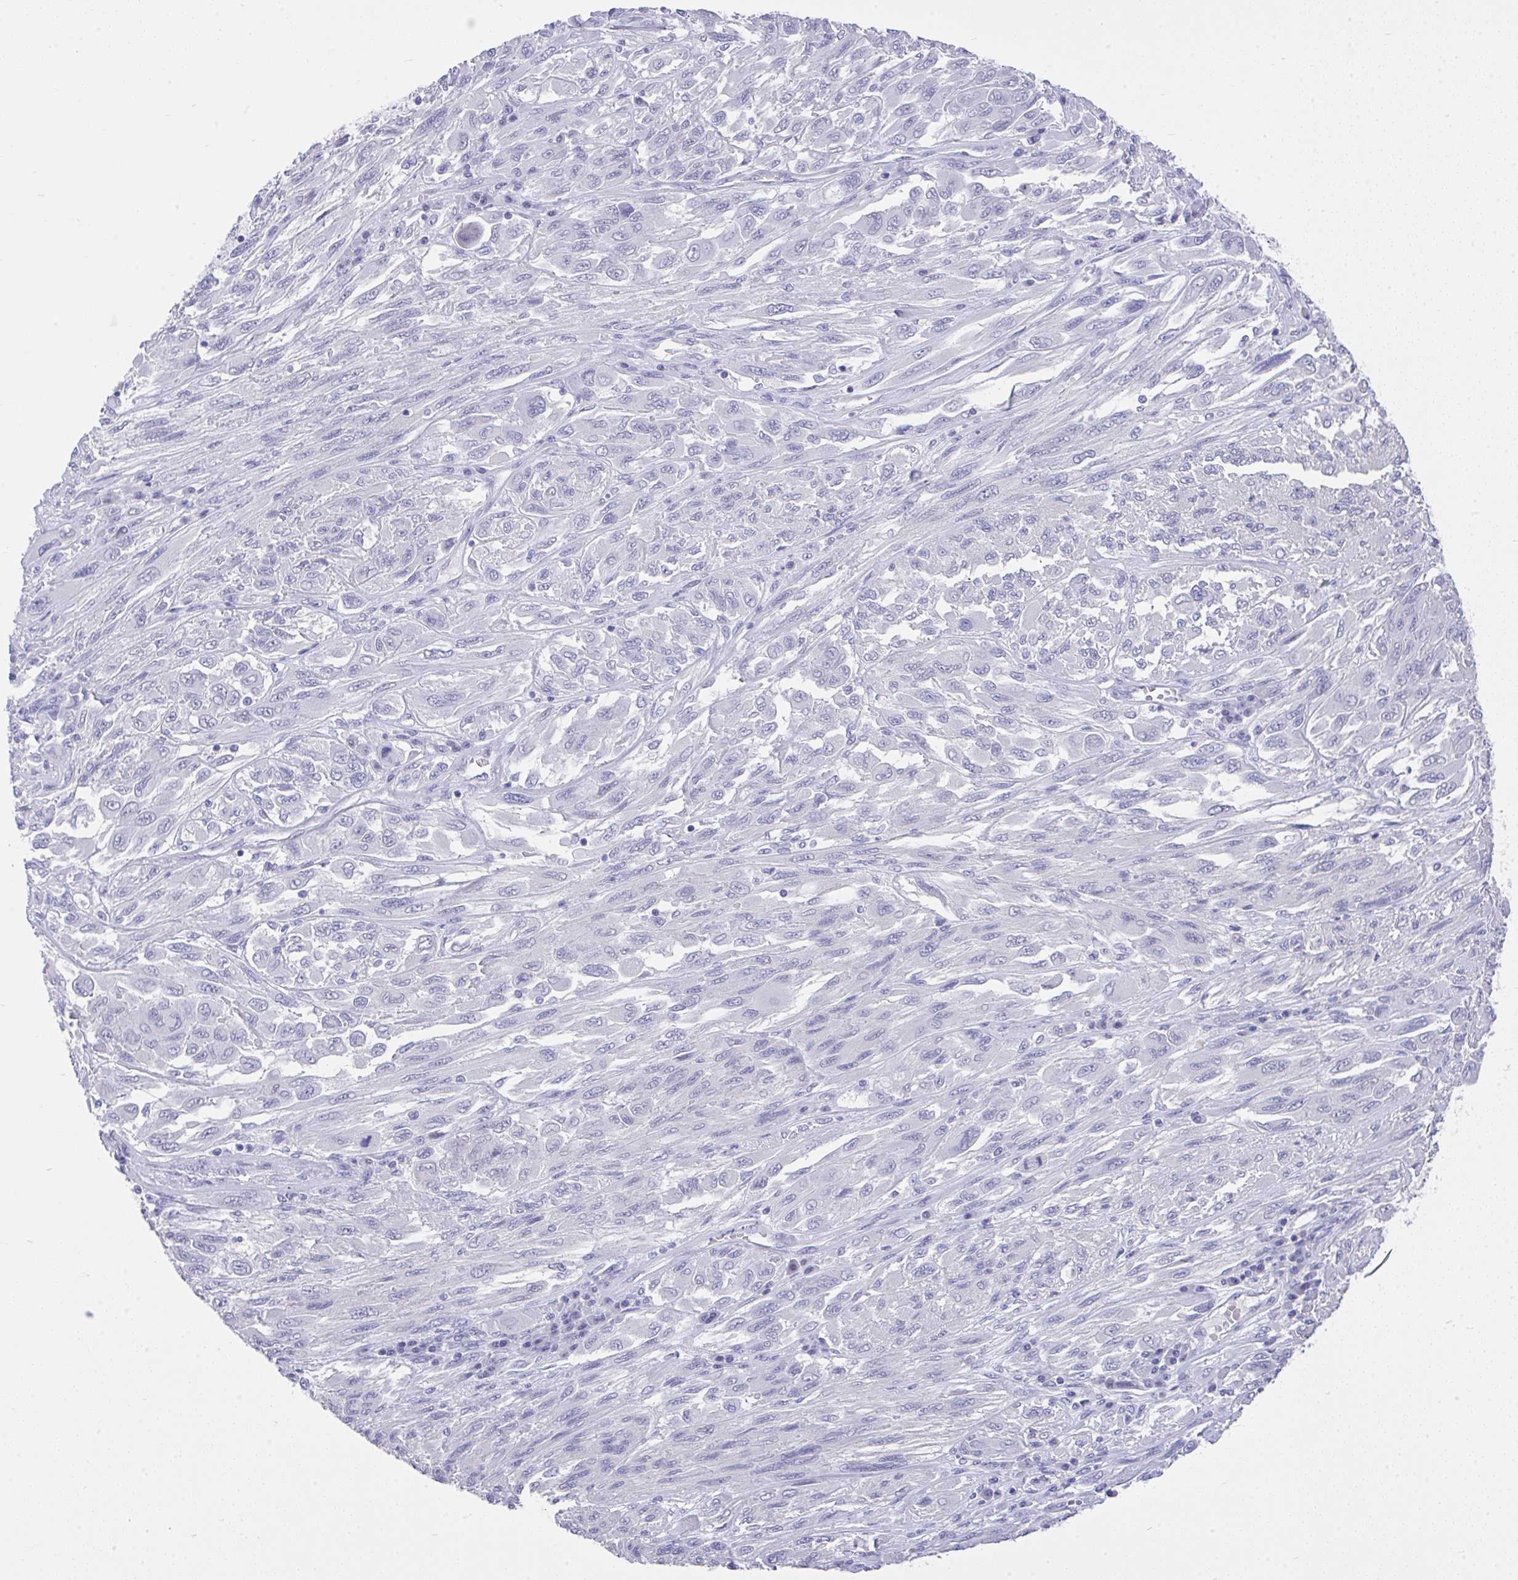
{"staining": {"intensity": "negative", "quantity": "none", "location": "none"}, "tissue": "melanoma", "cell_type": "Tumor cells", "image_type": "cancer", "snomed": [{"axis": "morphology", "description": "Malignant melanoma, NOS"}, {"axis": "topography", "description": "Skin"}], "caption": "The photomicrograph reveals no significant staining in tumor cells of malignant melanoma.", "gene": "MS4A12", "patient": {"sex": "female", "age": 91}}